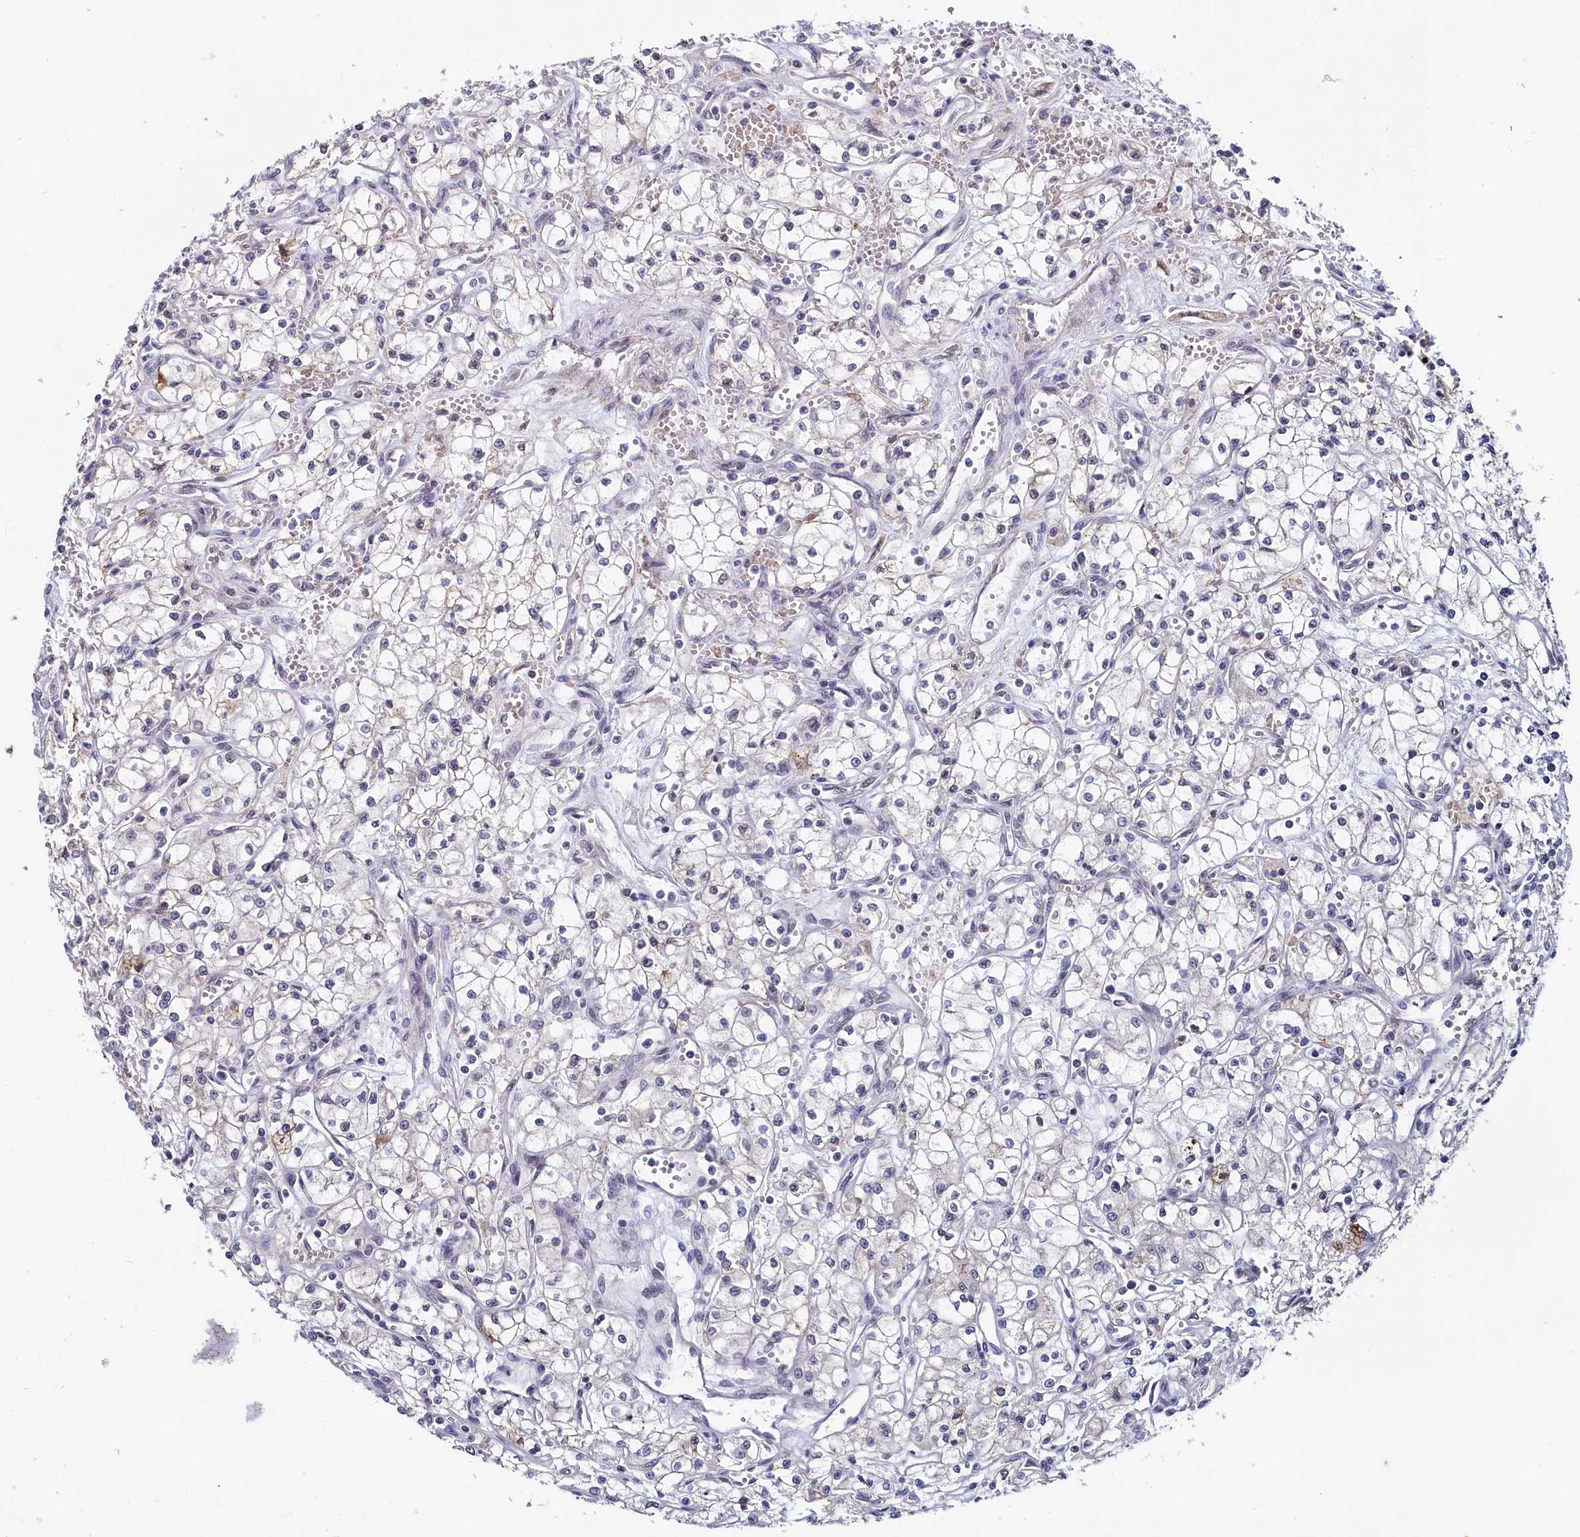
{"staining": {"intensity": "negative", "quantity": "none", "location": "none"}, "tissue": "renal cancer", "cell_type": "Tumor cells", "image_type": "cancer", "snomed": [{"axis": "morphology", "description": "Adenocarcinoma, NOS"}, {"axis": "topography", "description": "Kidney"}], "caption": "This is an immunohistochemistry micrograph of human adenocarcinoma (renal). There is no staining in tumor cells.", "gene": "TIGD4", "patient": {"sex": "male", "age": 59}}